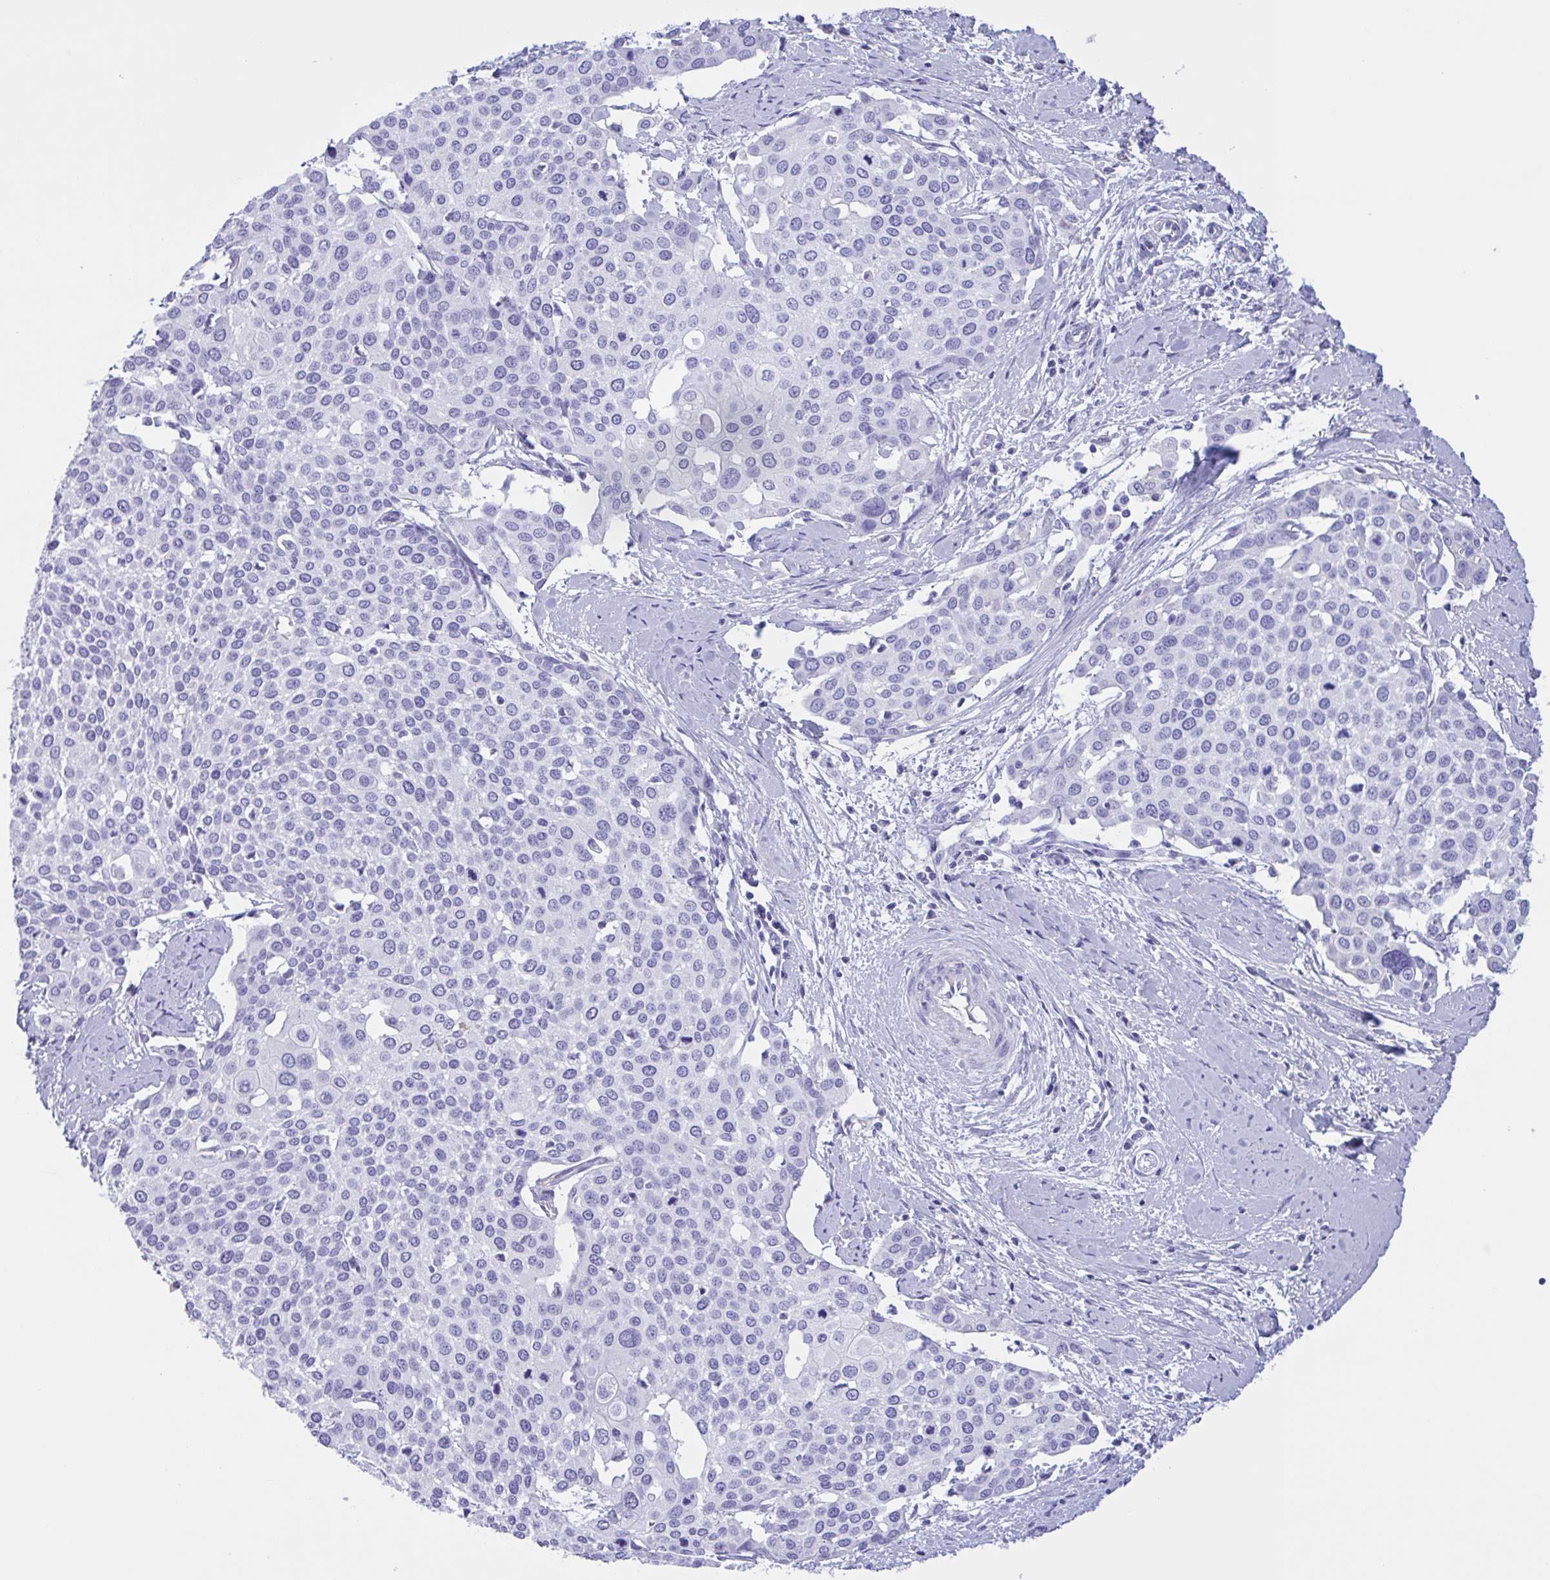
{"staining": {"intensity": "negative", "quantity": "none", "location": "none"}, "tissue": "cervical cancer", "cell_type": "Tumor cells", "image_type": "cancer", "snomed": [{"axis": "morphology", "description": "Squamous cell carcinoma, NOS"}, {"axis": "topography", "description": "Cervix"}], "caption": "This histopathology image is of cervical cancer stained with immunohistochemistry (IHC) to label a protein in brown with the nuclei are counter-stained blue. There is no expression in tumor cells. (IHC, brightfield microscopy, high magnification).", "gene": "LARGE2", "patient": {"sex": "female", "age": 44}}